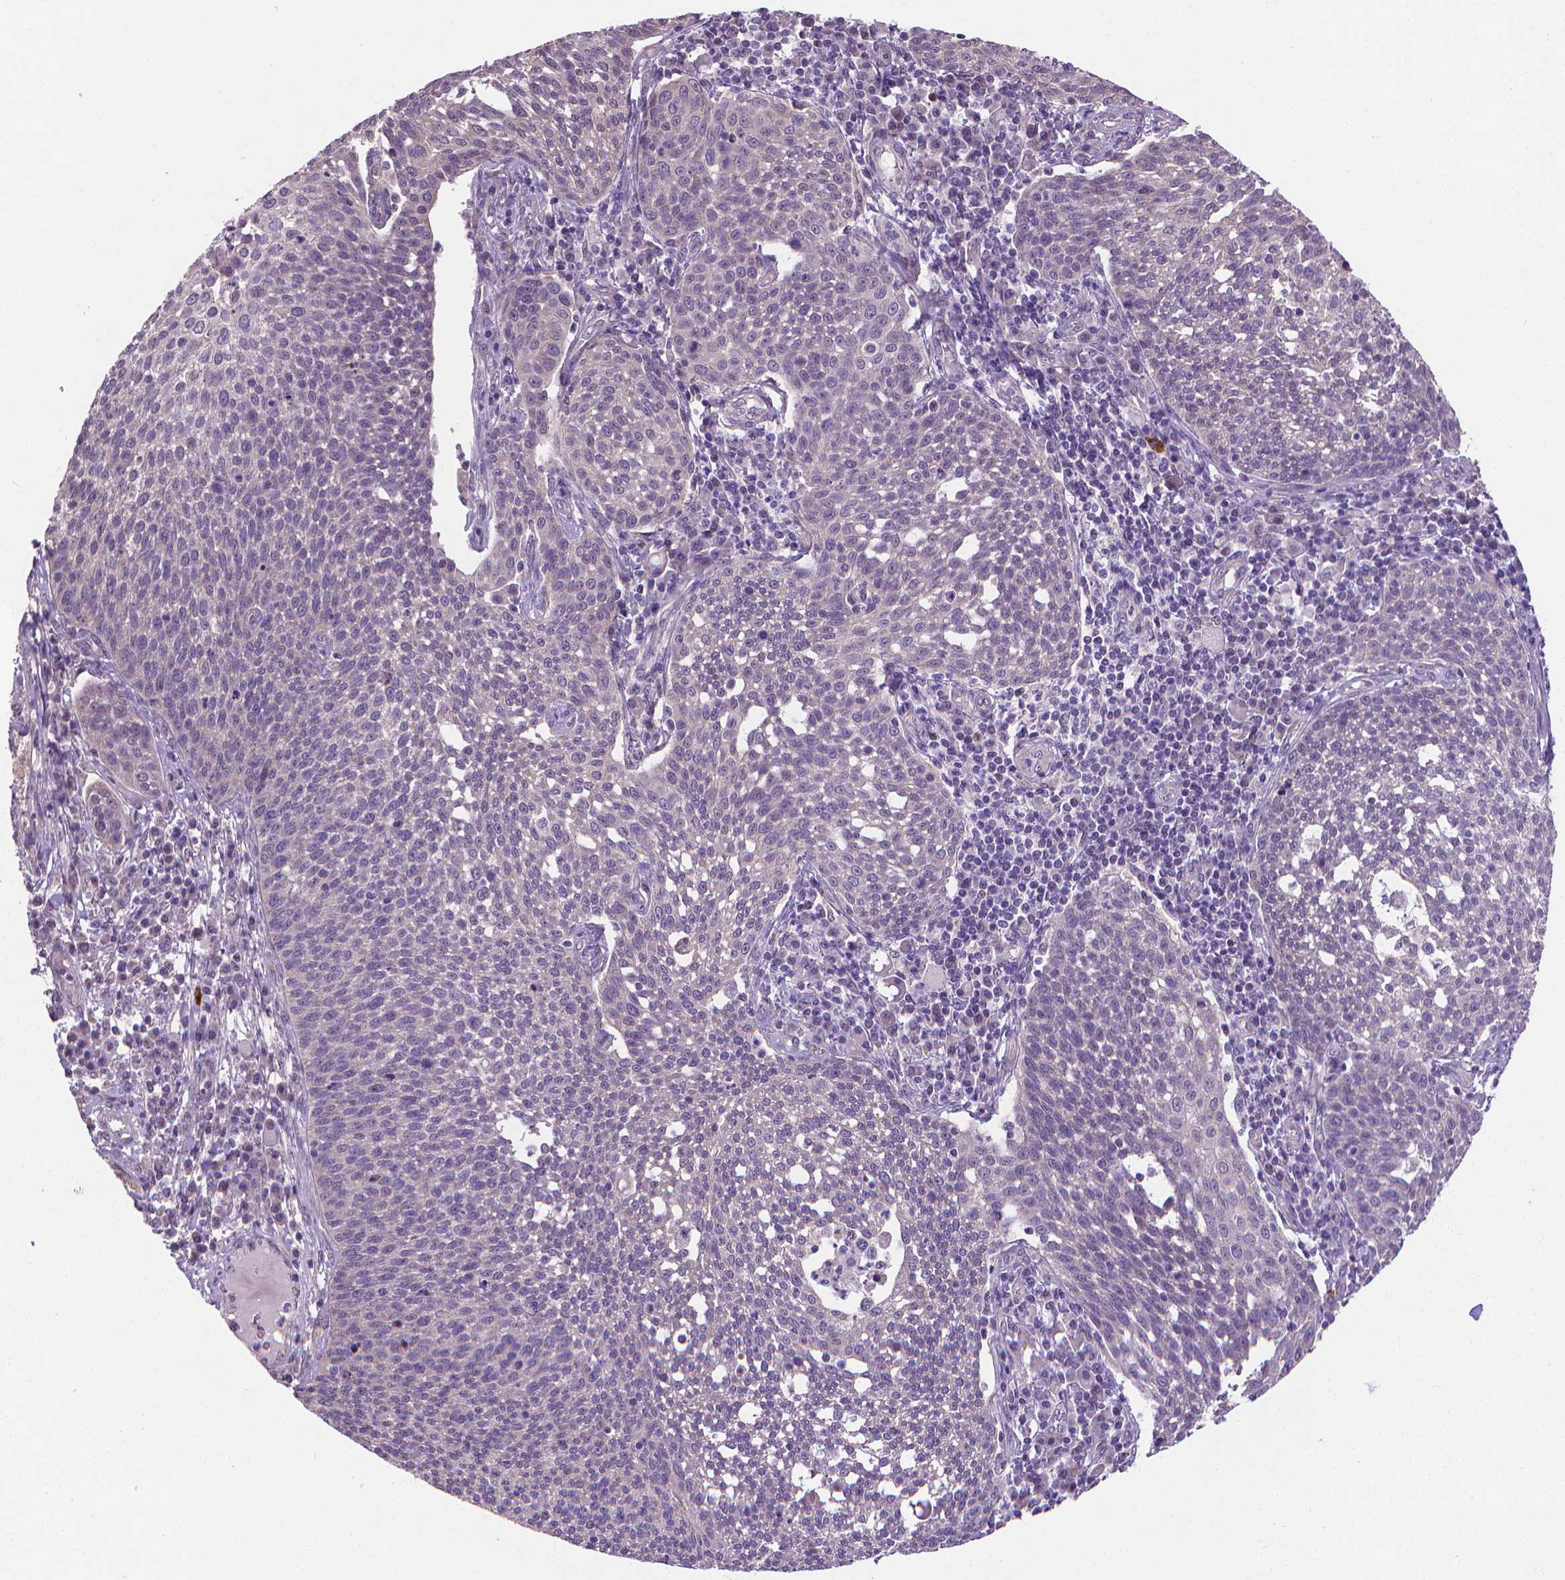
{"staining": {"intensity": "negative", "quantity": "none", "location": "none"}, "tissue": "cervical cancer", "cell_type": "Tumor cells", "image_type": "cancer", "snomed": [{"axis": "morphology", "description": "Squamous cell carcinoma, NOS"}, {"axis": "topography", "description": "Cervix"}], "caption": "IHC histopathology image of human squamous cell carcinoma (cervical) stained for a protein (brown), which shows no positivity in tumor cells.", "gene": "GPR63", "patient": {"sex": "female", "age": 34}}